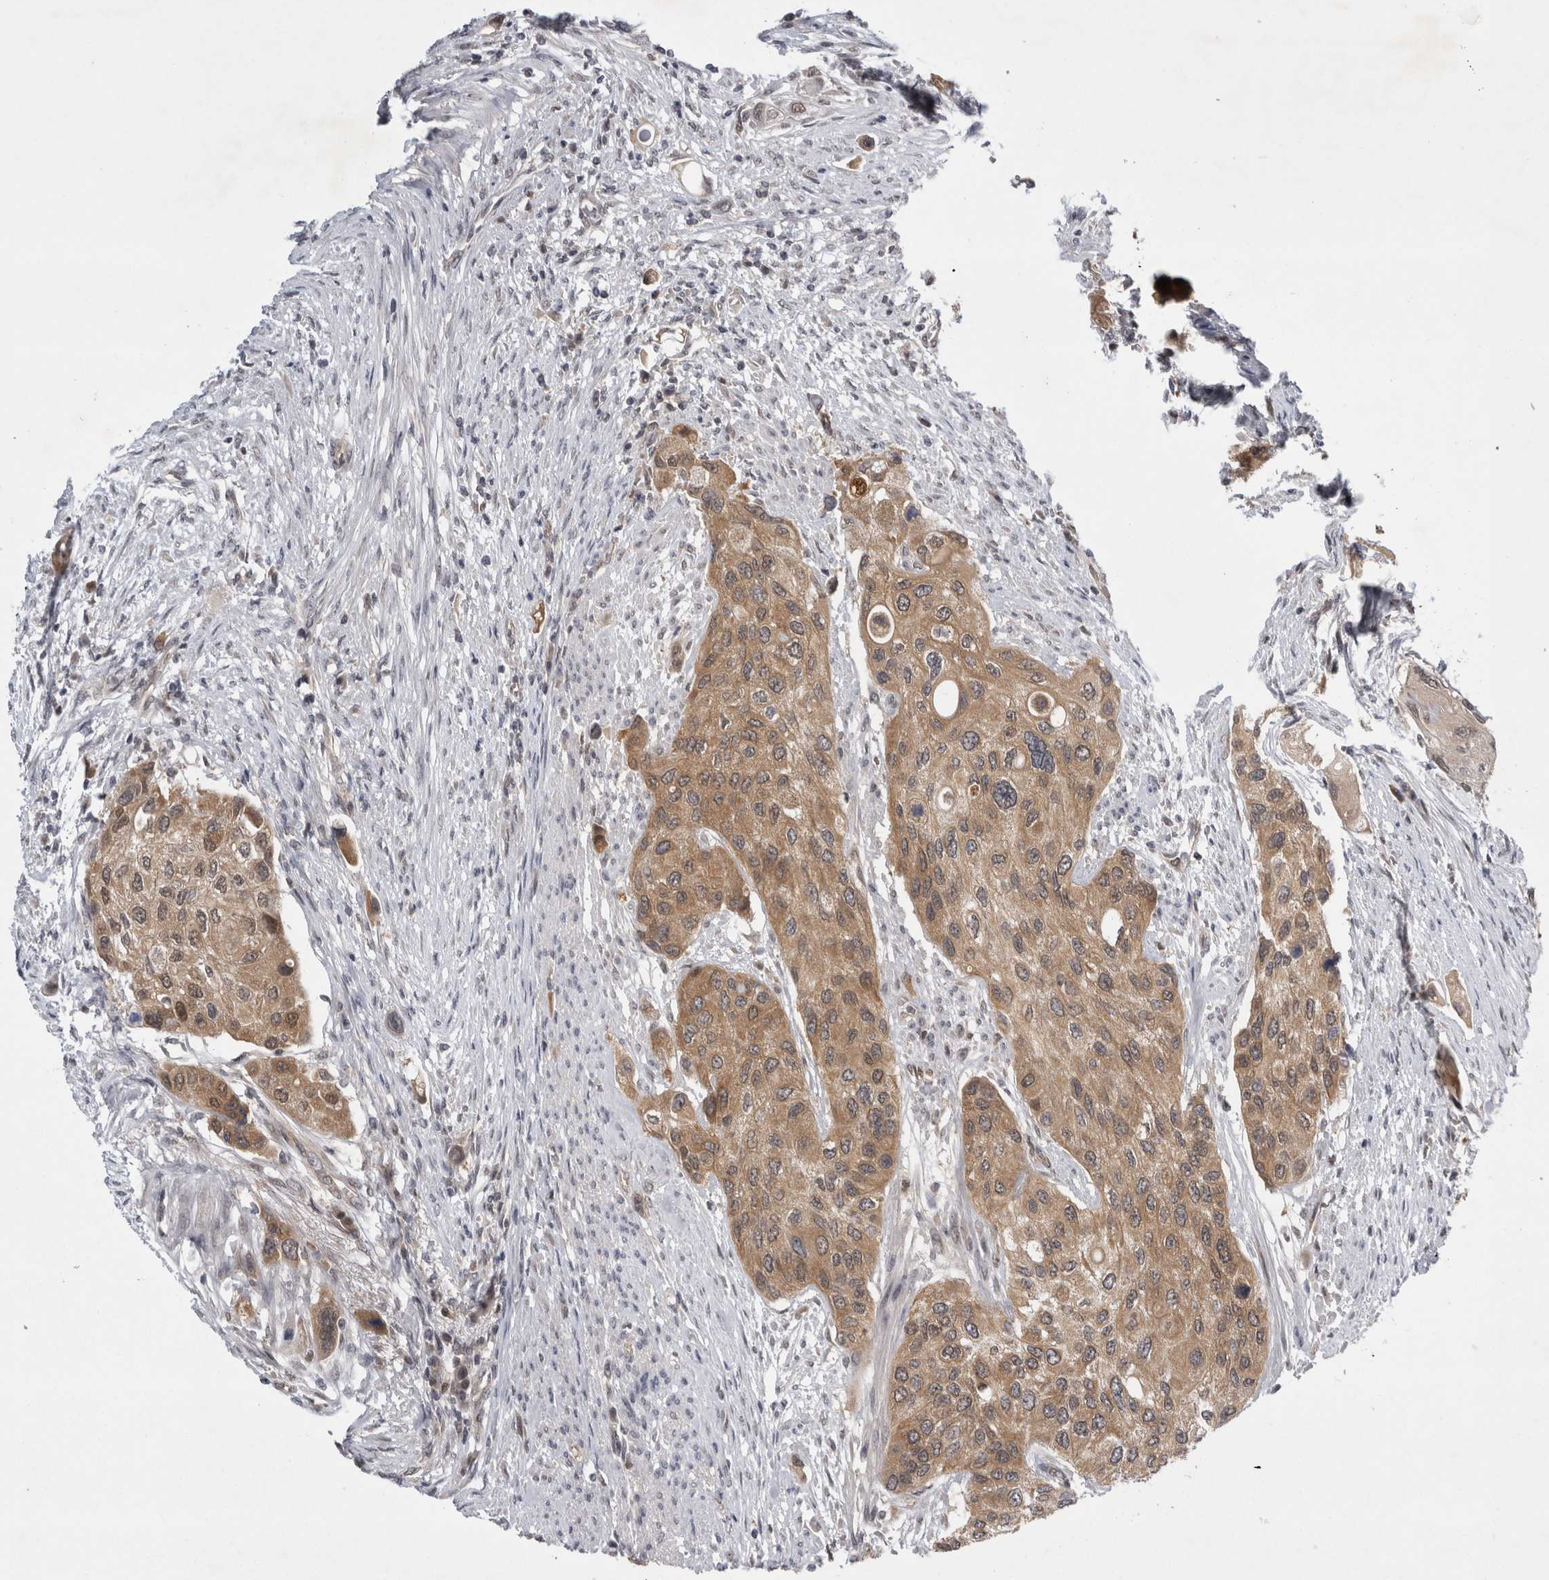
{"staining": {"intensity": "moderate", "quantity": ">75%", "location": "cytoplasmic/membranous,nuclear"}, "tissue": "urothelial cancer", "cell_type": "Tumor cells", "image_type": "cancer", "snomed": [{"axis": "morphology", "description": "Urothelial carcinoma, High grade"}, {"axis": "topography", "description": "Urinary bladder"}], "caption": "Moderate cytoplasmic/membranous and nuclear protein positivity is seen in about >75% of tumor cells in high-grade urothelial carcinoma. The staining was performed using DAB (3,3'-diaminobenzidine), with brown indicating positive protein expression. Nuclei are stained blue with hematoxylin.", "gene": "PSMB2", "patient": {"sex": "female", "age": 56}}